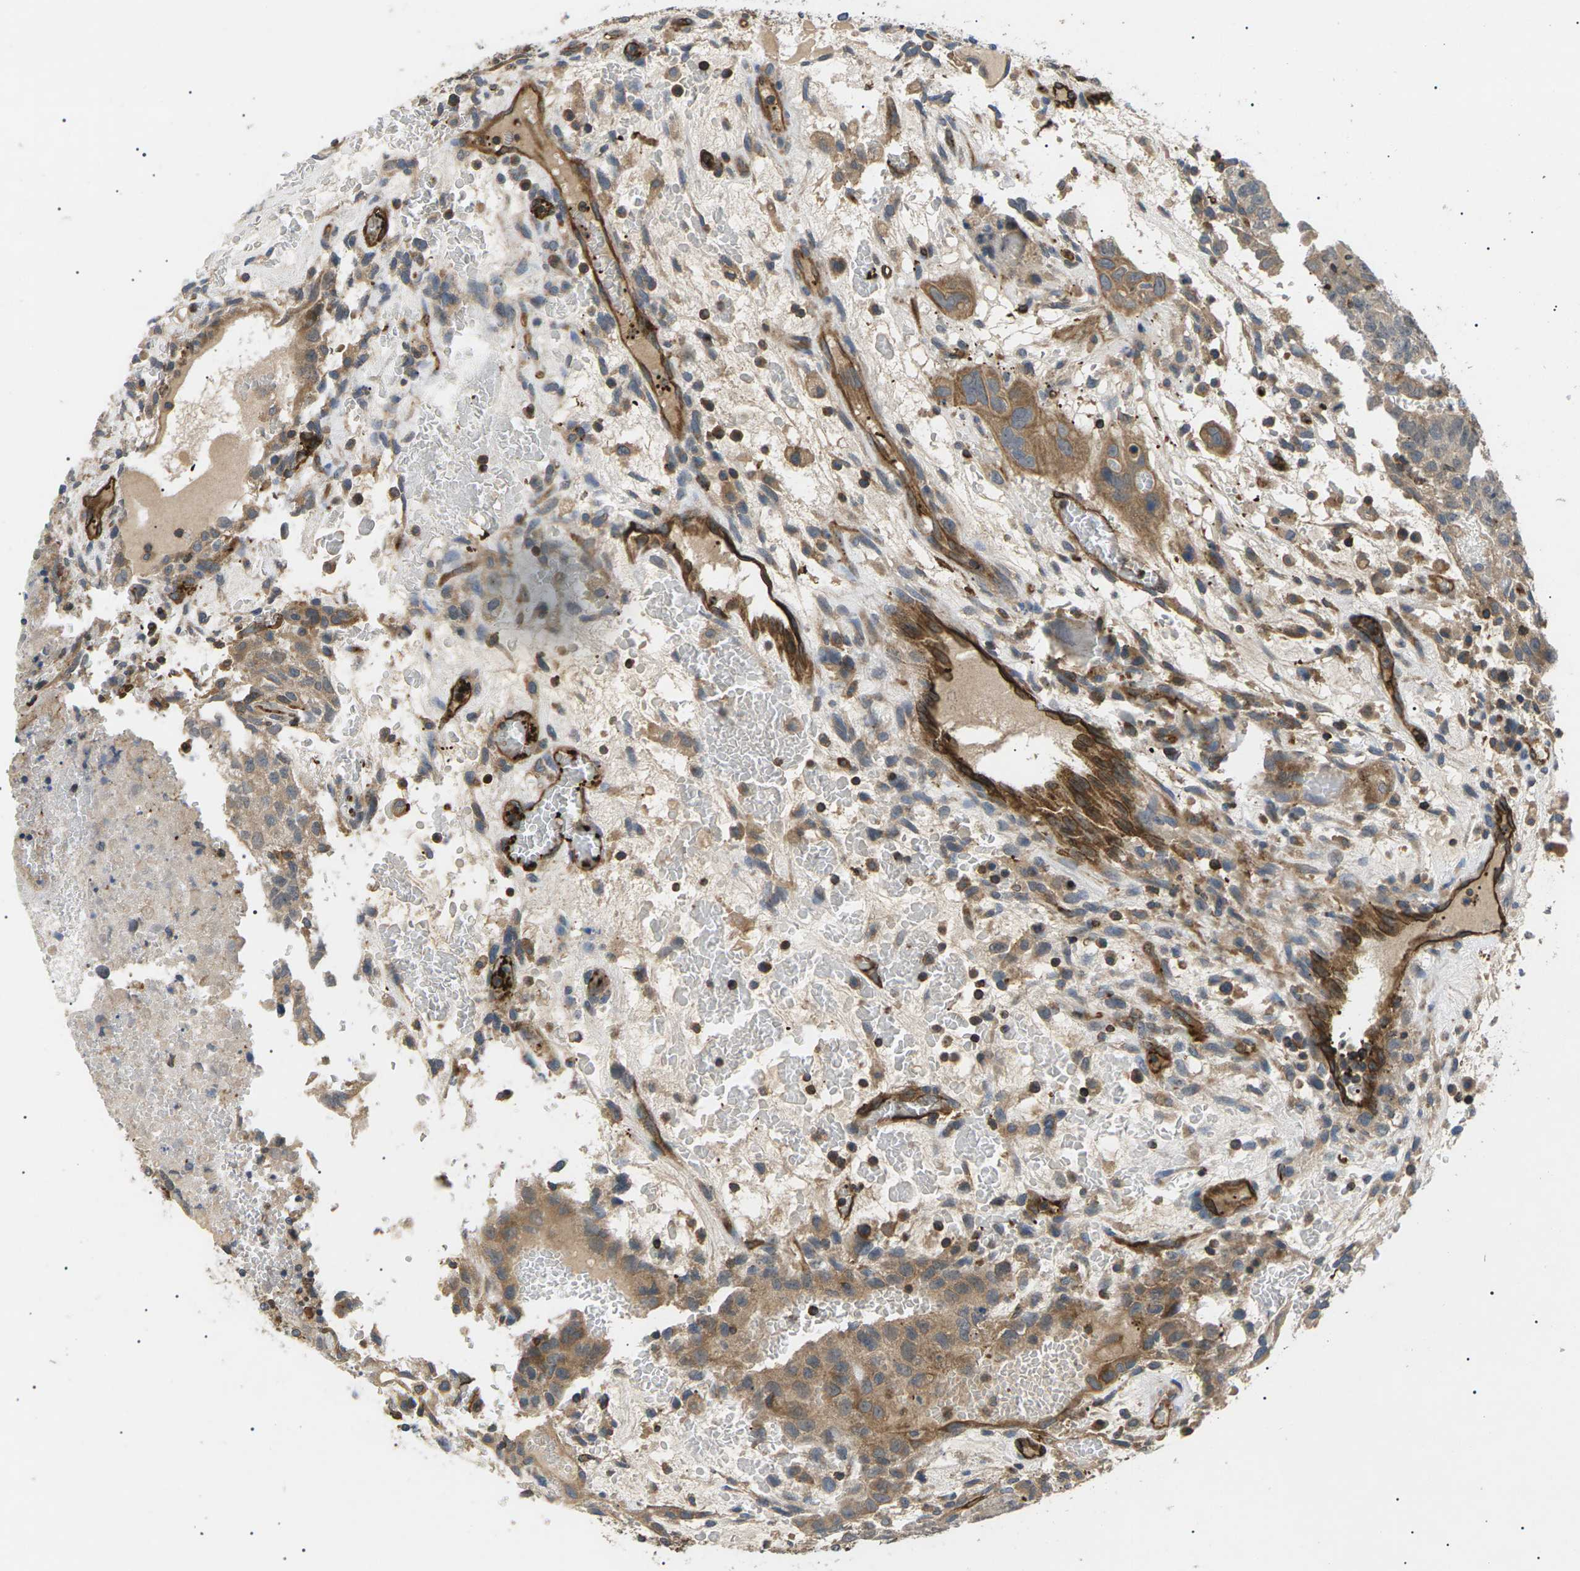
{"staining": {"intensity": "moderate", "quantity": ">75%", "location": "cytoplasmic/membranous"}, "tissue": "testis cancer", "cell_type": "Tumor cells", "image_type": "cancer", "snomed": [{"axis": "morphology", "description": "Seminoma, NOS"}, {"axis": "morphology", "description": "Carcinoma, Embryonal, NOS"}, {"axis": "topography", "description": "Testis"}], "caption": "This histopathology image shows immunohistochemistry staining of human testis cancer (embryonal carcinoma), with medium moderate cytoplasmic/membranous staining in approximately >75% of tumor cells.", "gene": "TMTC4", "patient": {"sex": "male", "age": 52}}